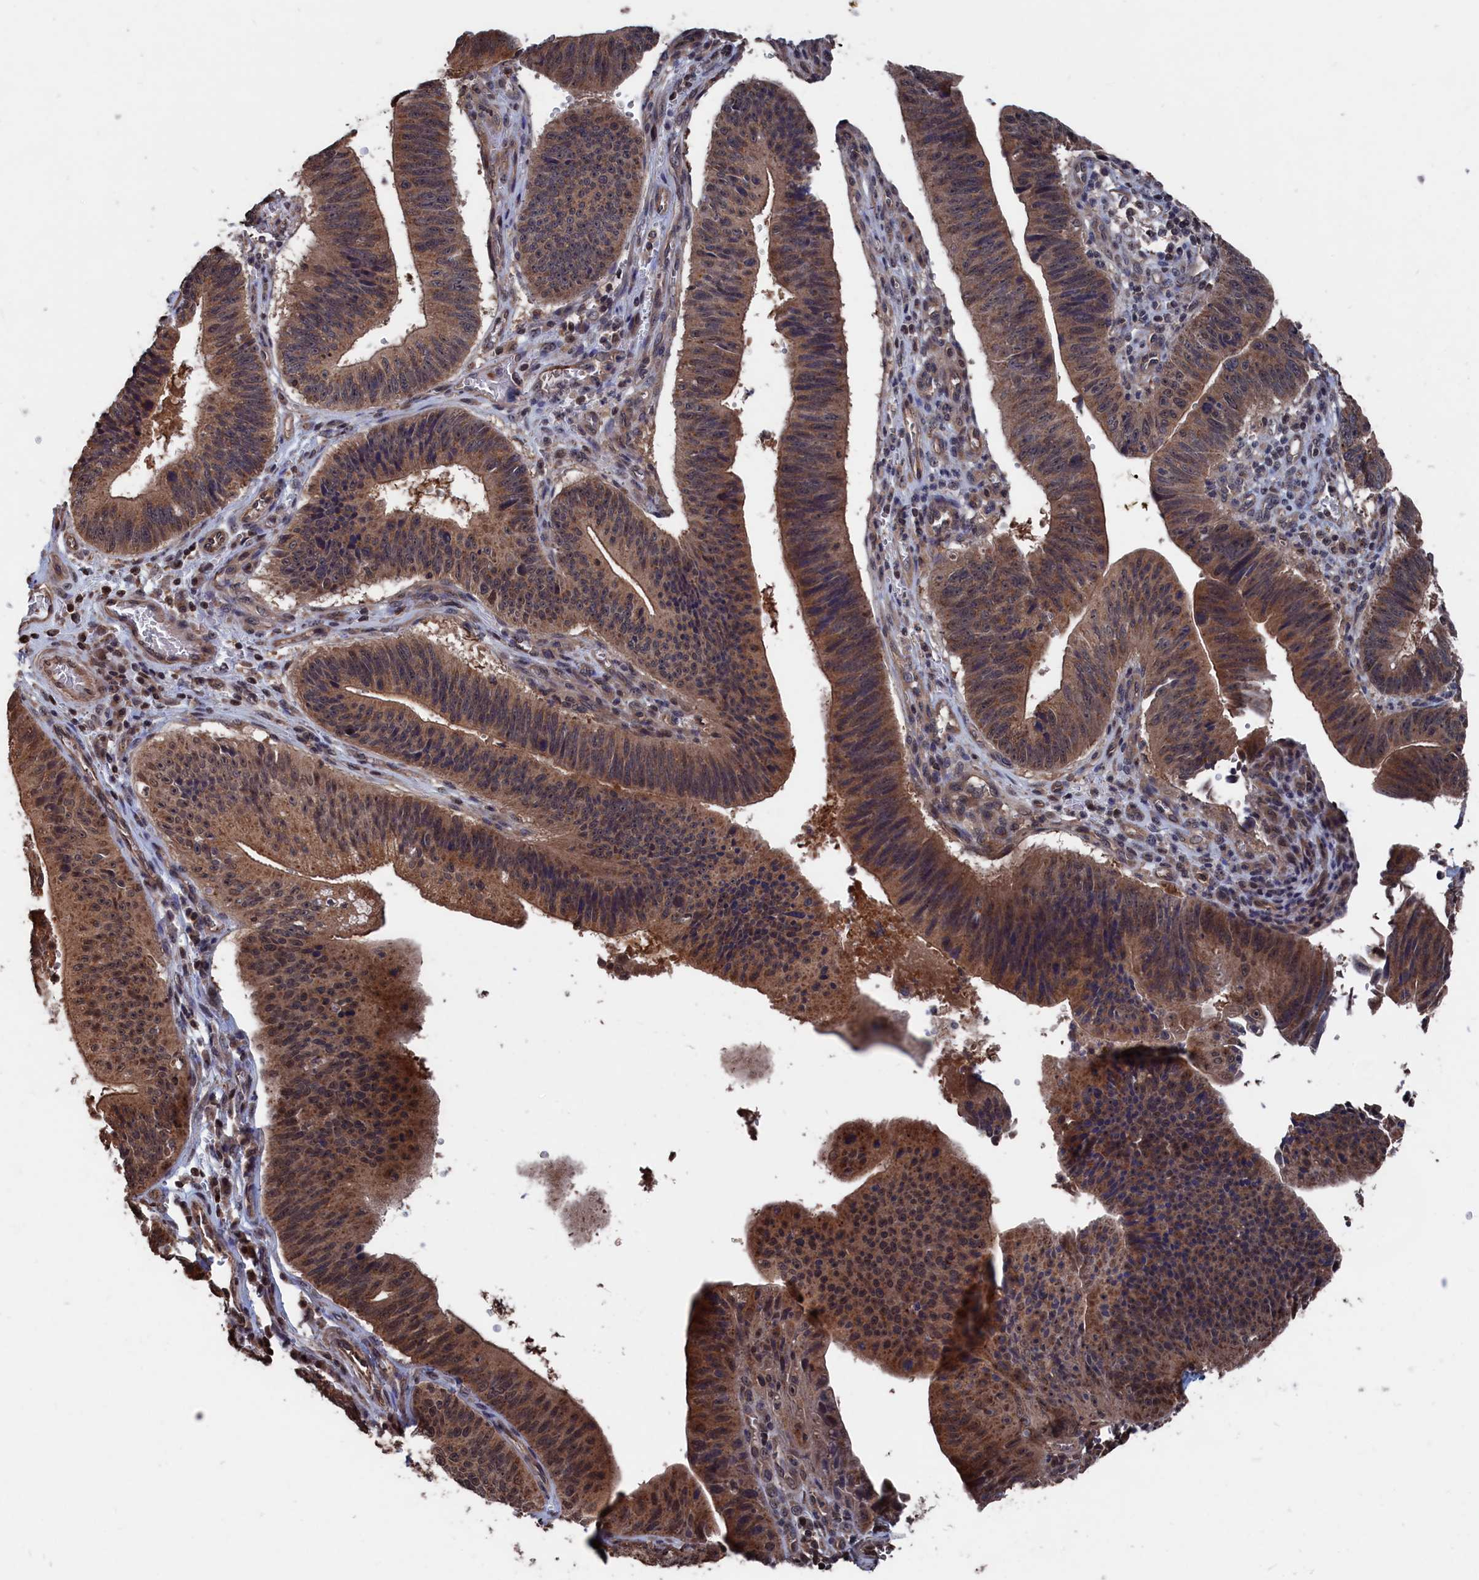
{"staining": {"intensity": "moderate", "quantity": ">75%", "location": "cytoplasmic/membranous,nuclear"}, "tissue": "stomach cancer", "cell_type": "Tumor cells", "image_type": "cancer", "snomed": [{"axis": "morphology", "description": "Adenocarcinoma, NOS"}, {"axis": "topography", "description": "Stomach"}], "caption": "Adenocarcinoma (stomach) stained with a protein marker exhibits moderate staining in tumor cells.", "gene": "PDE12", "patient": {"sex": "male", "age": 59}}